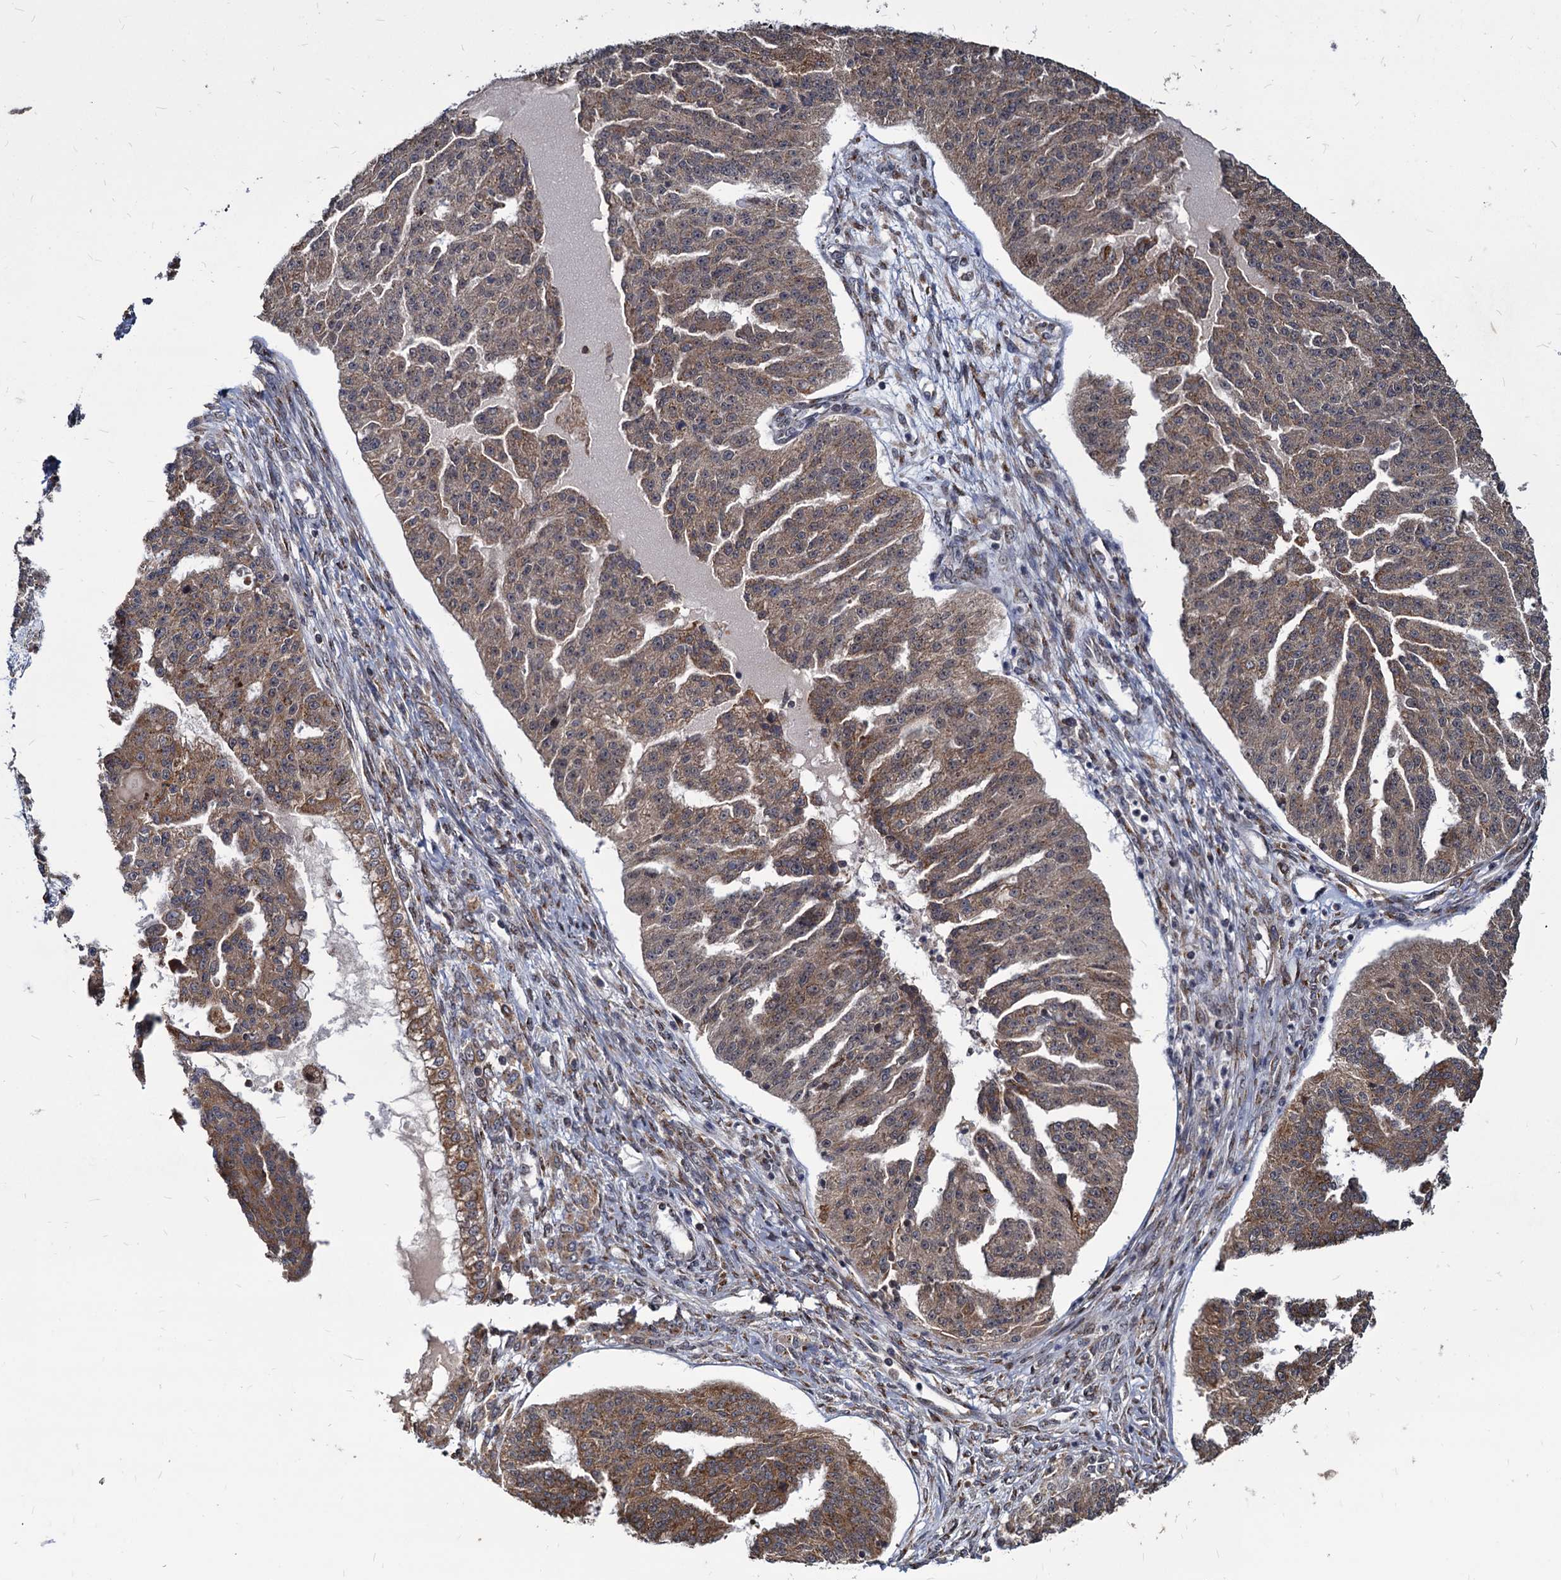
{"staining": {"intensity": "moderate", "quantity": ">75%", "location": "cytoplasmic/membranous"}, "tissue": "ovarian cancer", "cell_type": "Tumor cells", "image_type": "cancer", "snomed": [{"axis": "morphology", "description": "Cystadenocarcinoma, serous, NOS"}, {"axis": "topography", "description": "Ovary"}], "caption": "Moderate cytoplasmic/membranous staining for a protein is identified in approximately >75% of tumor cells of ovarian cancer using immunohistochemistry (IHC).", "gene": "SAAL1", "patient": {"sex": "female", "age": 58}}